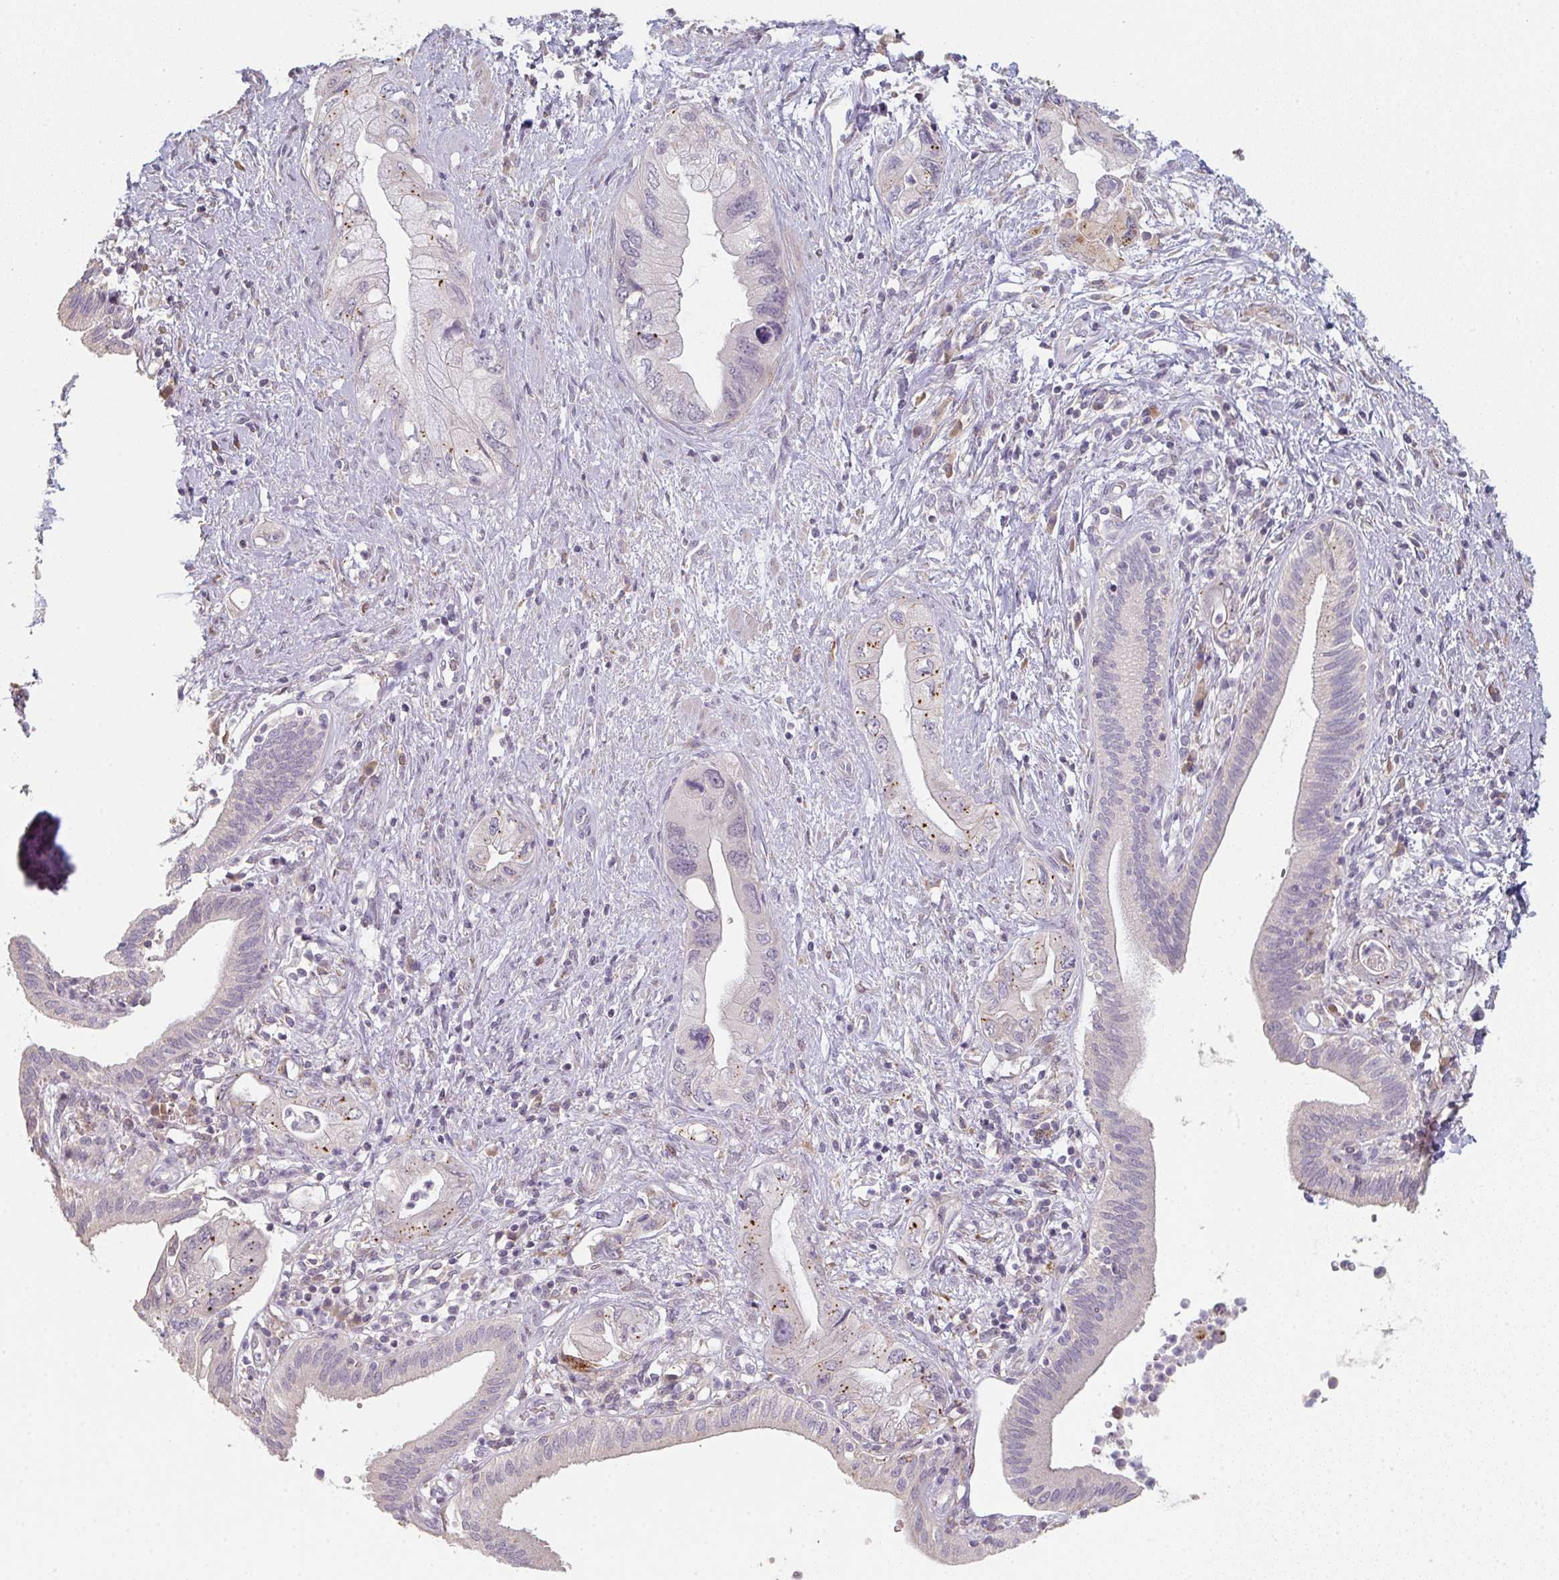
{"staining": {"intensity": "negative", "quantity": "none", "location": "none"}, "tissue": "pancreatic cancer", "cell_type": "Tumor cells", "image_type": "cancer", "snomed": [{"axis": "morphology", "description": "Adenocarcinoma, NOS"}, {"axis": "topography", "description": "Pancreas"}], "caption": "The histopathology image displays no staining of tumor cells in adenocarcinoma (pancreatic).", "gene": "TMEM237", "patient": {"sex": "female", "age": 73}}